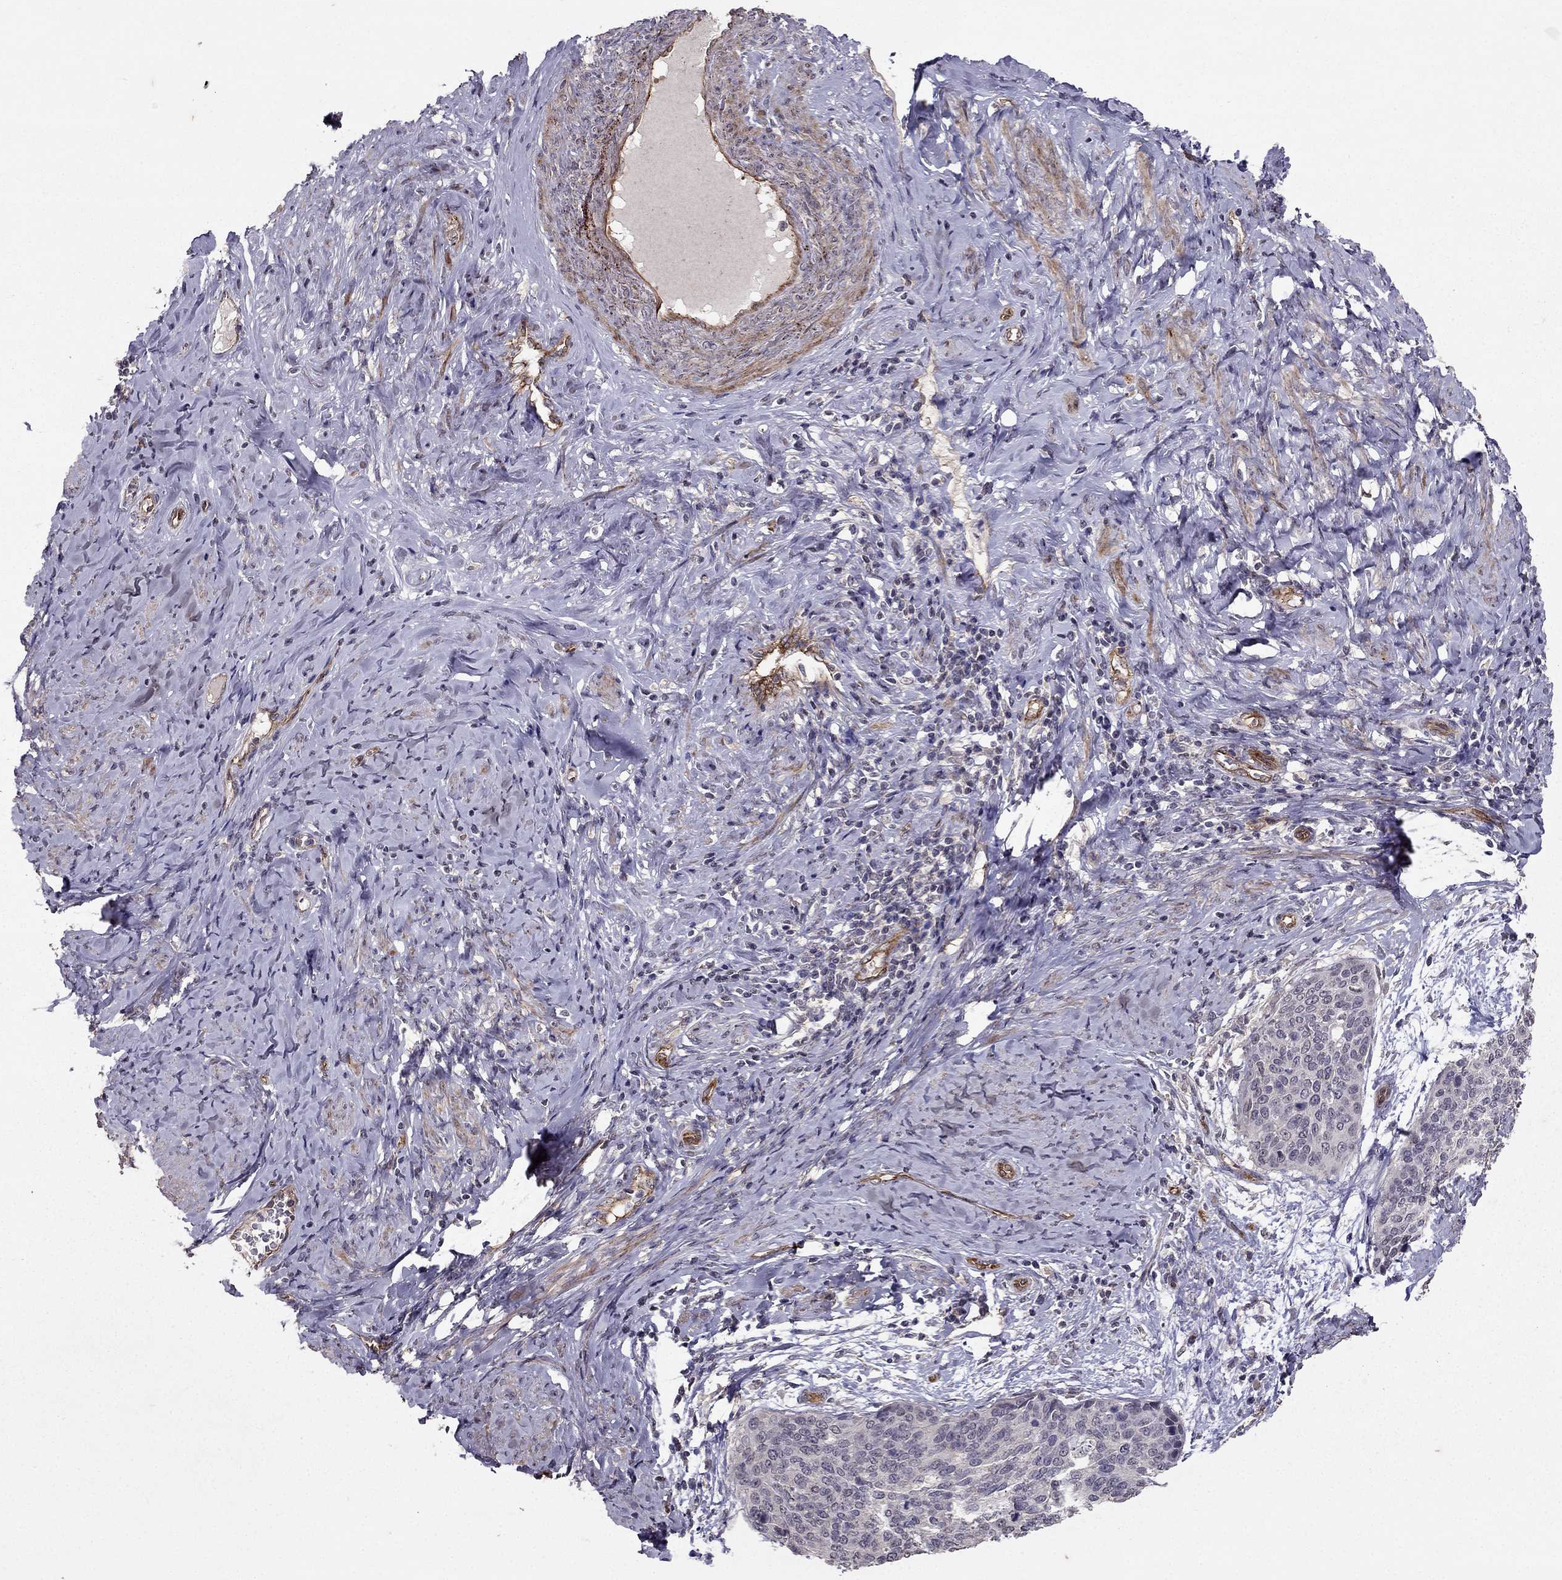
{"staining": {"intensity": "negative", "quantity": "none", "location": "none"}, "tissue": "cervical cancer", "cell_type": "Tumor cells", "image_type": "cancer", "snomed": [{"axis": "morphology", "description": "Squamous cell carcinoma, NOS"}, {"axis": "topography", "description": "Cervix"}], "caption": "Tumor cells show no significant staining in cervical cancer.", "gene": "RASIP1", "patient": {"sex": "female", "age": 69}}